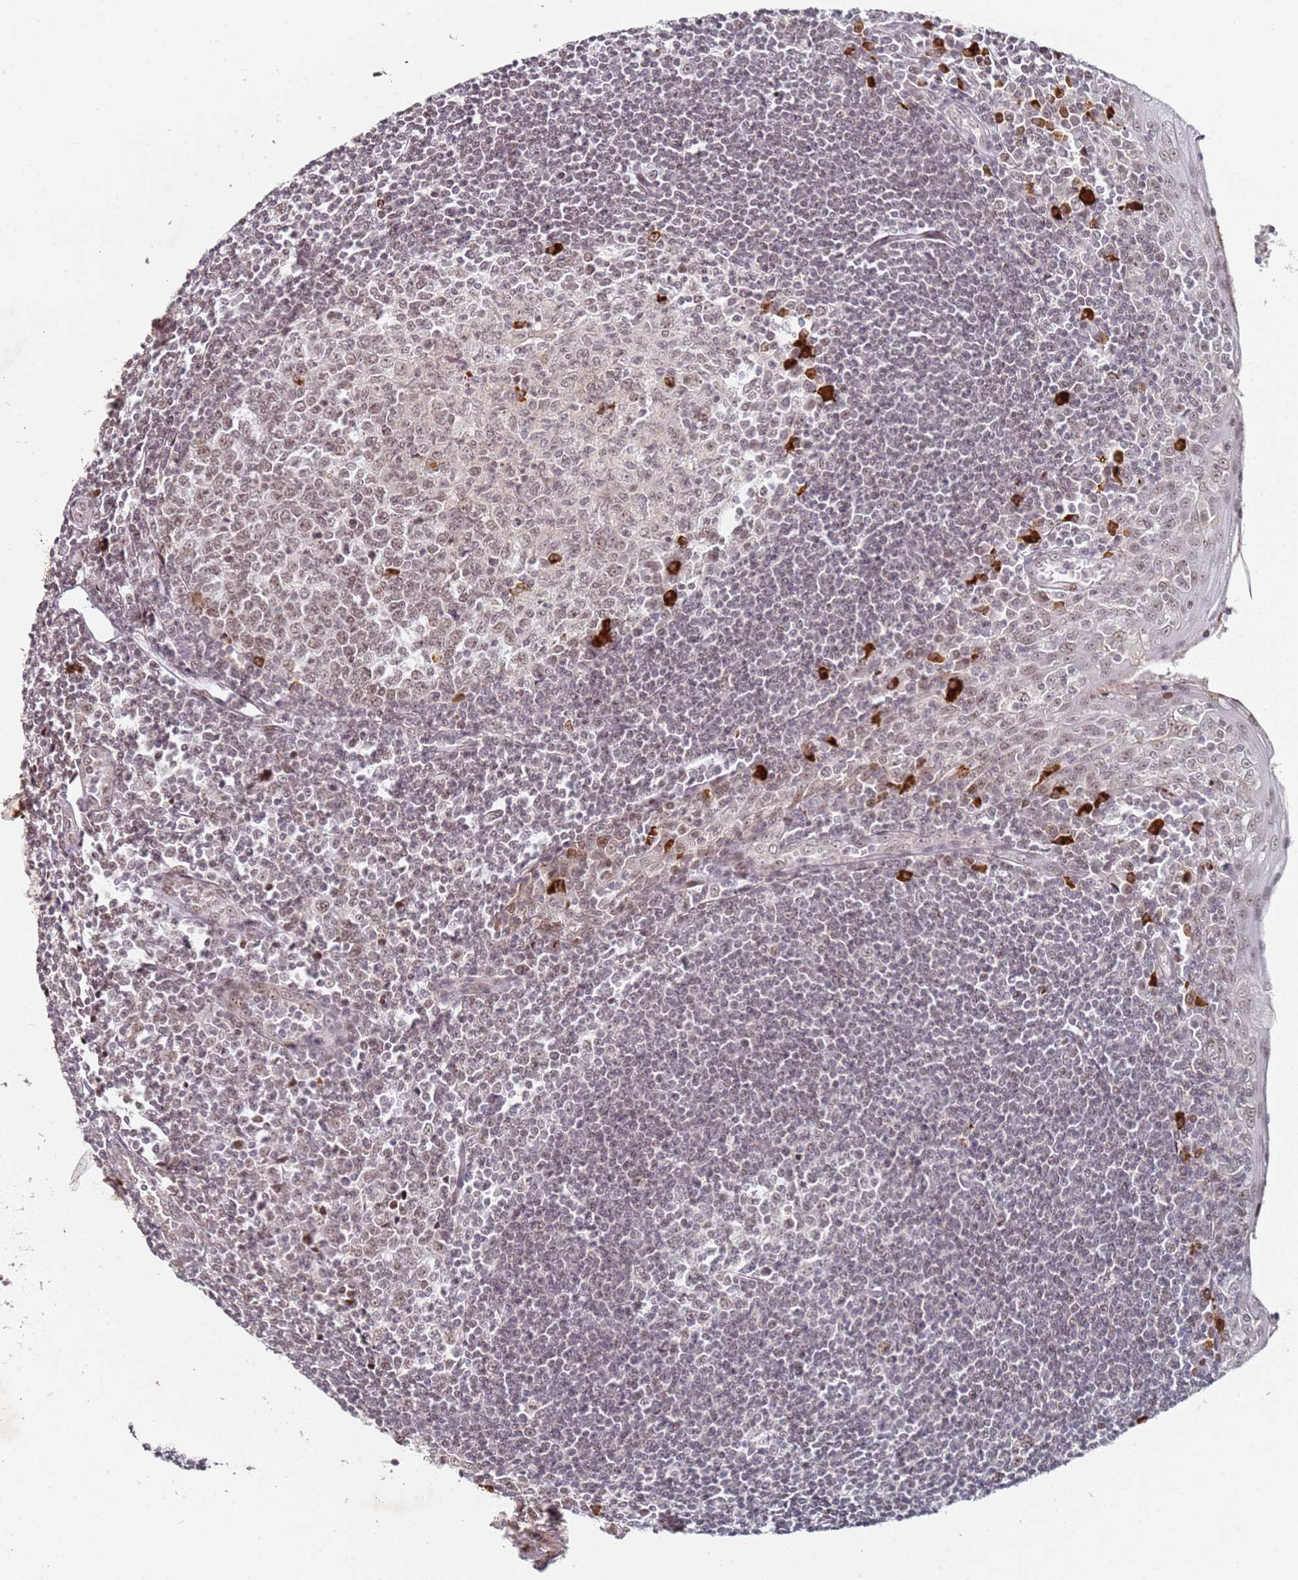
{"staining": {"intensity": "strong", "quantity": ">75%", "location": "nuclear"}, "tissue": "tonsil", "cell_type": "Germinal center cells", "image_type": "normal", "snomed": [{"axis": "morphology", "description": "Normal tissue, NOS"}, {"axis": "topography", "description": "Tonsil"}], "caption": "Immunohistochemistry (IHC) histopathology image of normal human tonsil stained for a protein (brown), which reveals high levels of strong nuclear expression in about >75% of germinal center cells.", "gene": "ATF6B", "patient": {"sex": "male", "age": 27}}